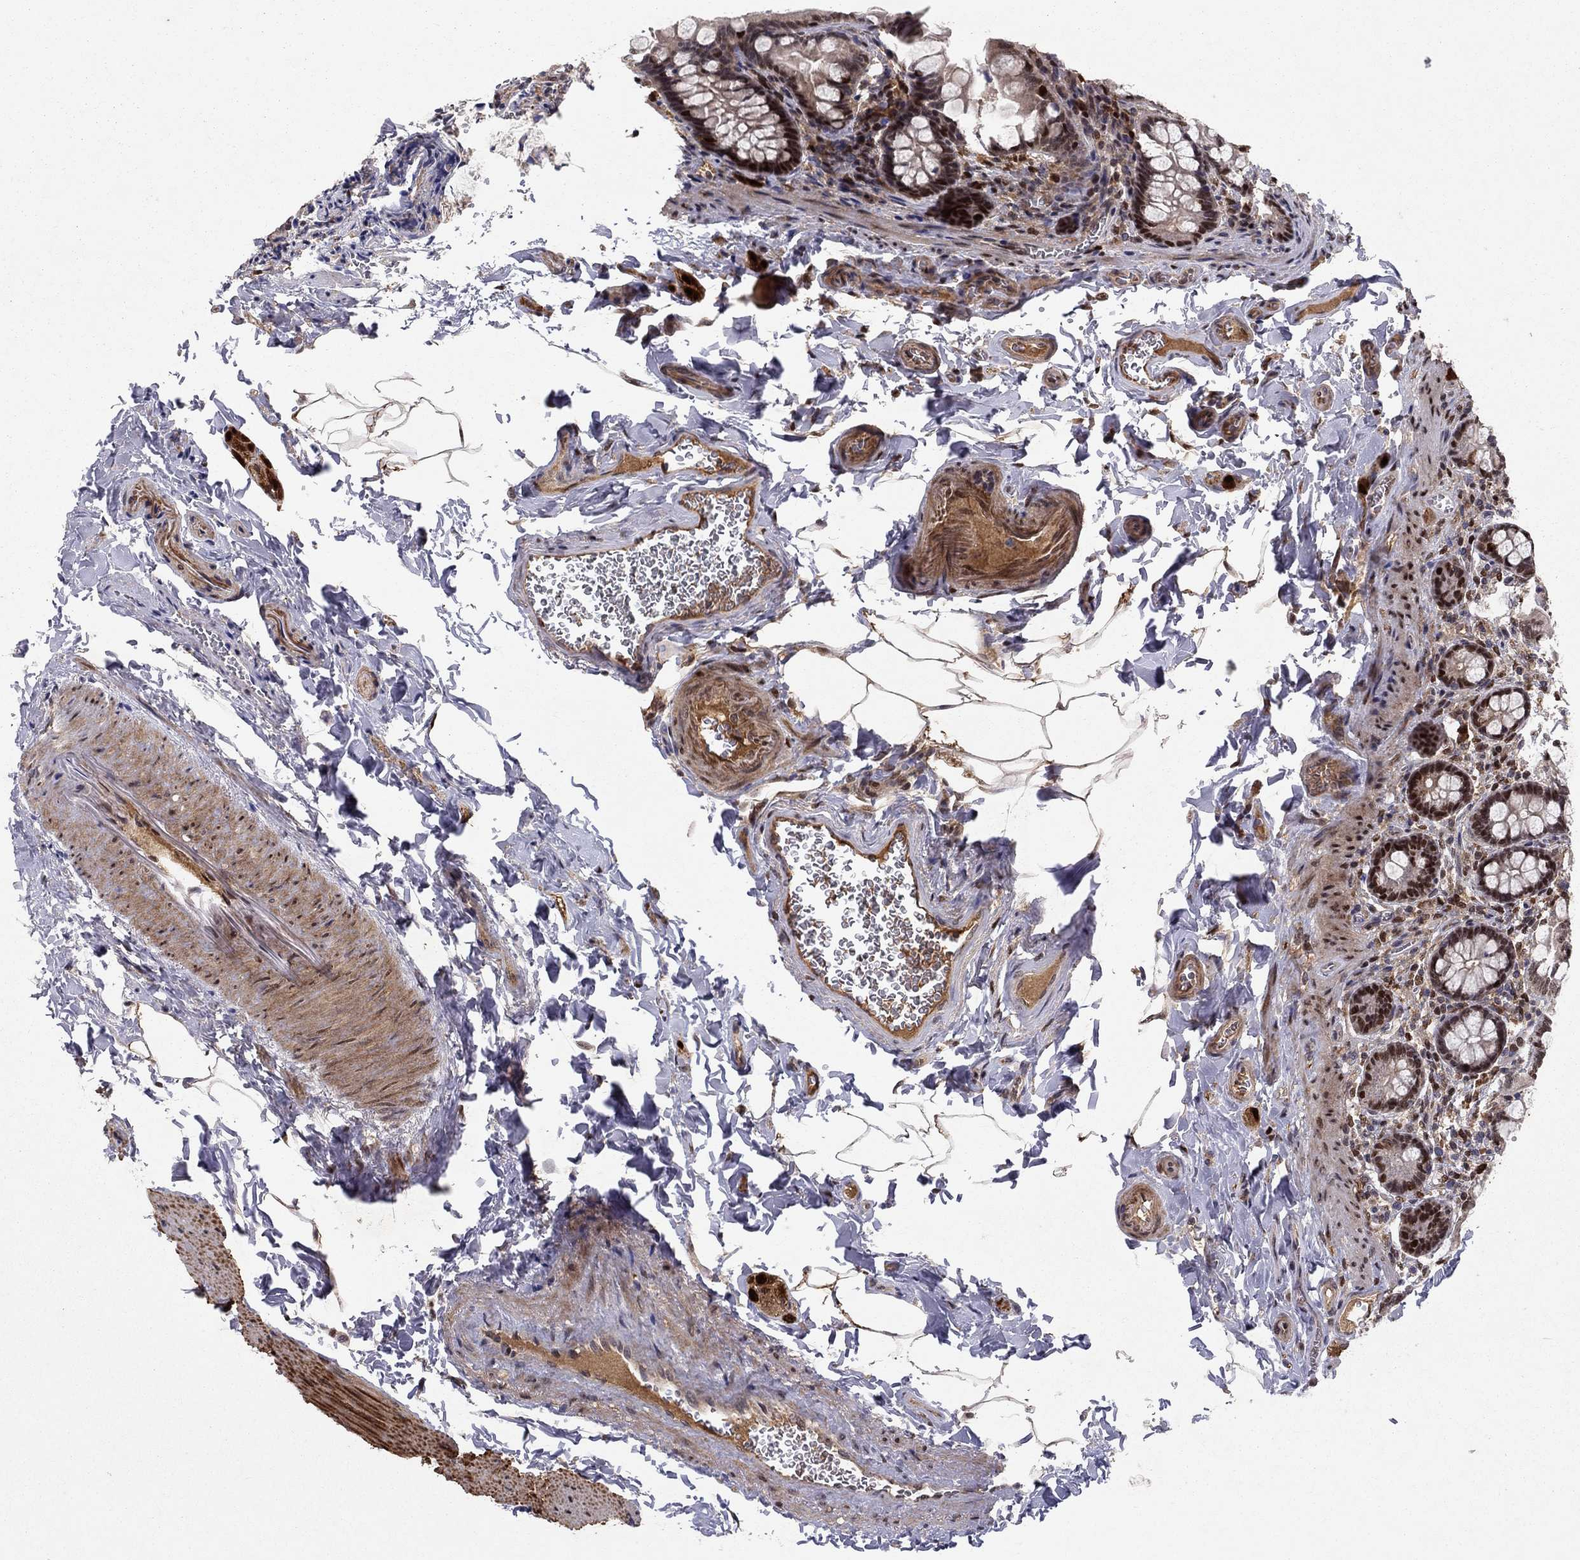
{"staining": {"intensity": "moderate", "quantity": "<25%", "location": "nuclear"}, "tissue": "small intestine", "cell_type": "Glandular cells", "image_type": "normal", "snomed": [{"axis": "morphology", "description": "Normal tissue, NOS"}, {"axis": "topography", "description": "Small intestine"}], "caption": "Small intestine stained with immunohistochemistry (IHC) demonstrates moderate nuclear expression in approximately <25% of glandular cells. The protein of interest is shown in brown color, while the nuclei are stained blue.", "gene": "CRTC1", "patient": {"sex": "female", "age": 56}}